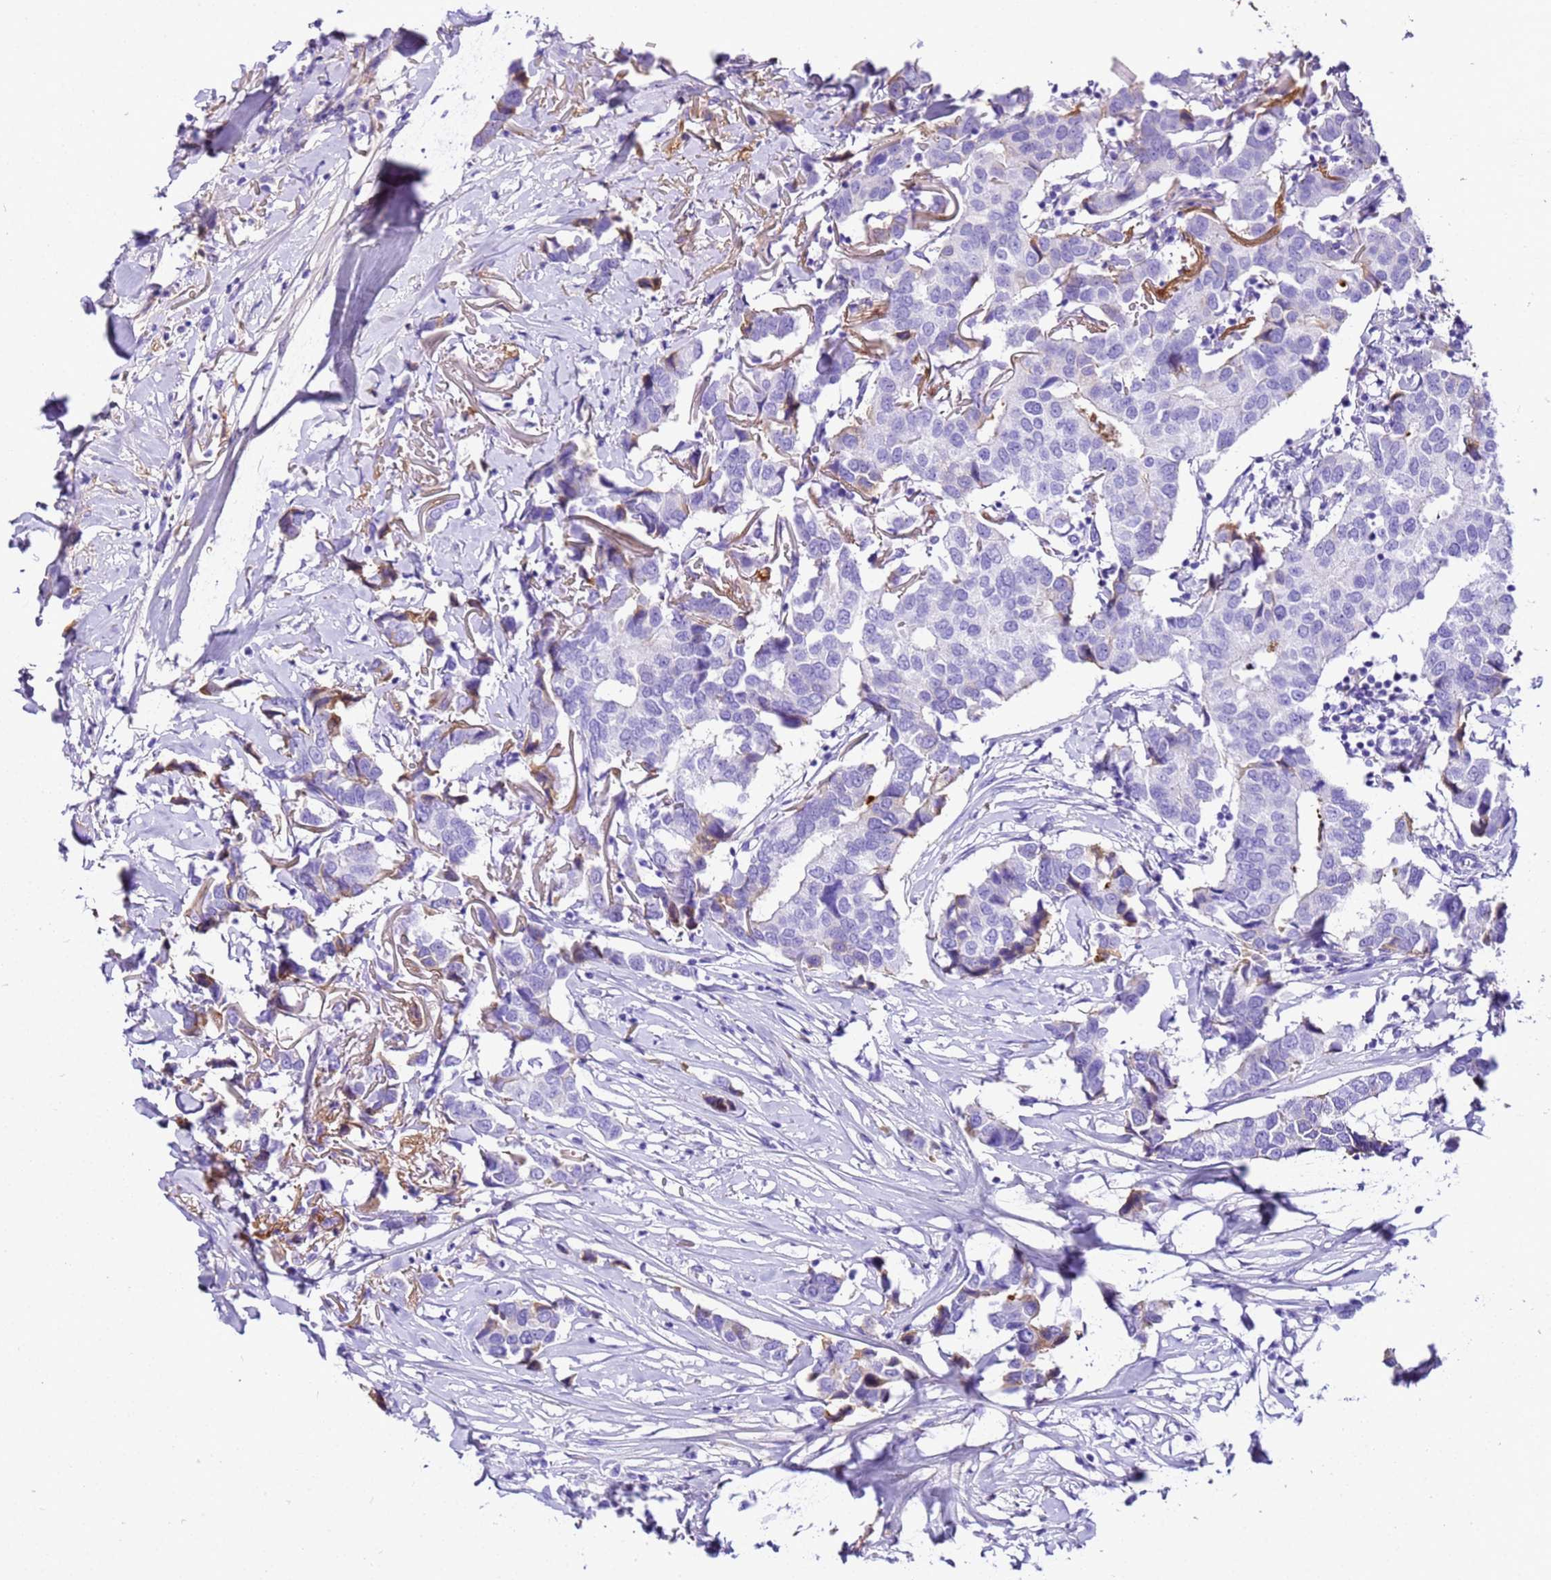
{"staining": {"intensity": "negative", "quantity": "none", "location": "none"}, "tissue": "breast cancer", "cell_type": "Tumor cells", "image_type": "cancer", "snomed": [{"axis": "morphology", "description": "Duct carcinoma"}, {"axis": "topography", "description": "Breast"}], "caption": "Immunohistochemistry of breast cancer (invasive ductal carcinoma) reveals no expression in tumor cells.", "gene": "CFHR2", "patient": {"sex": "female", "age": 80}}